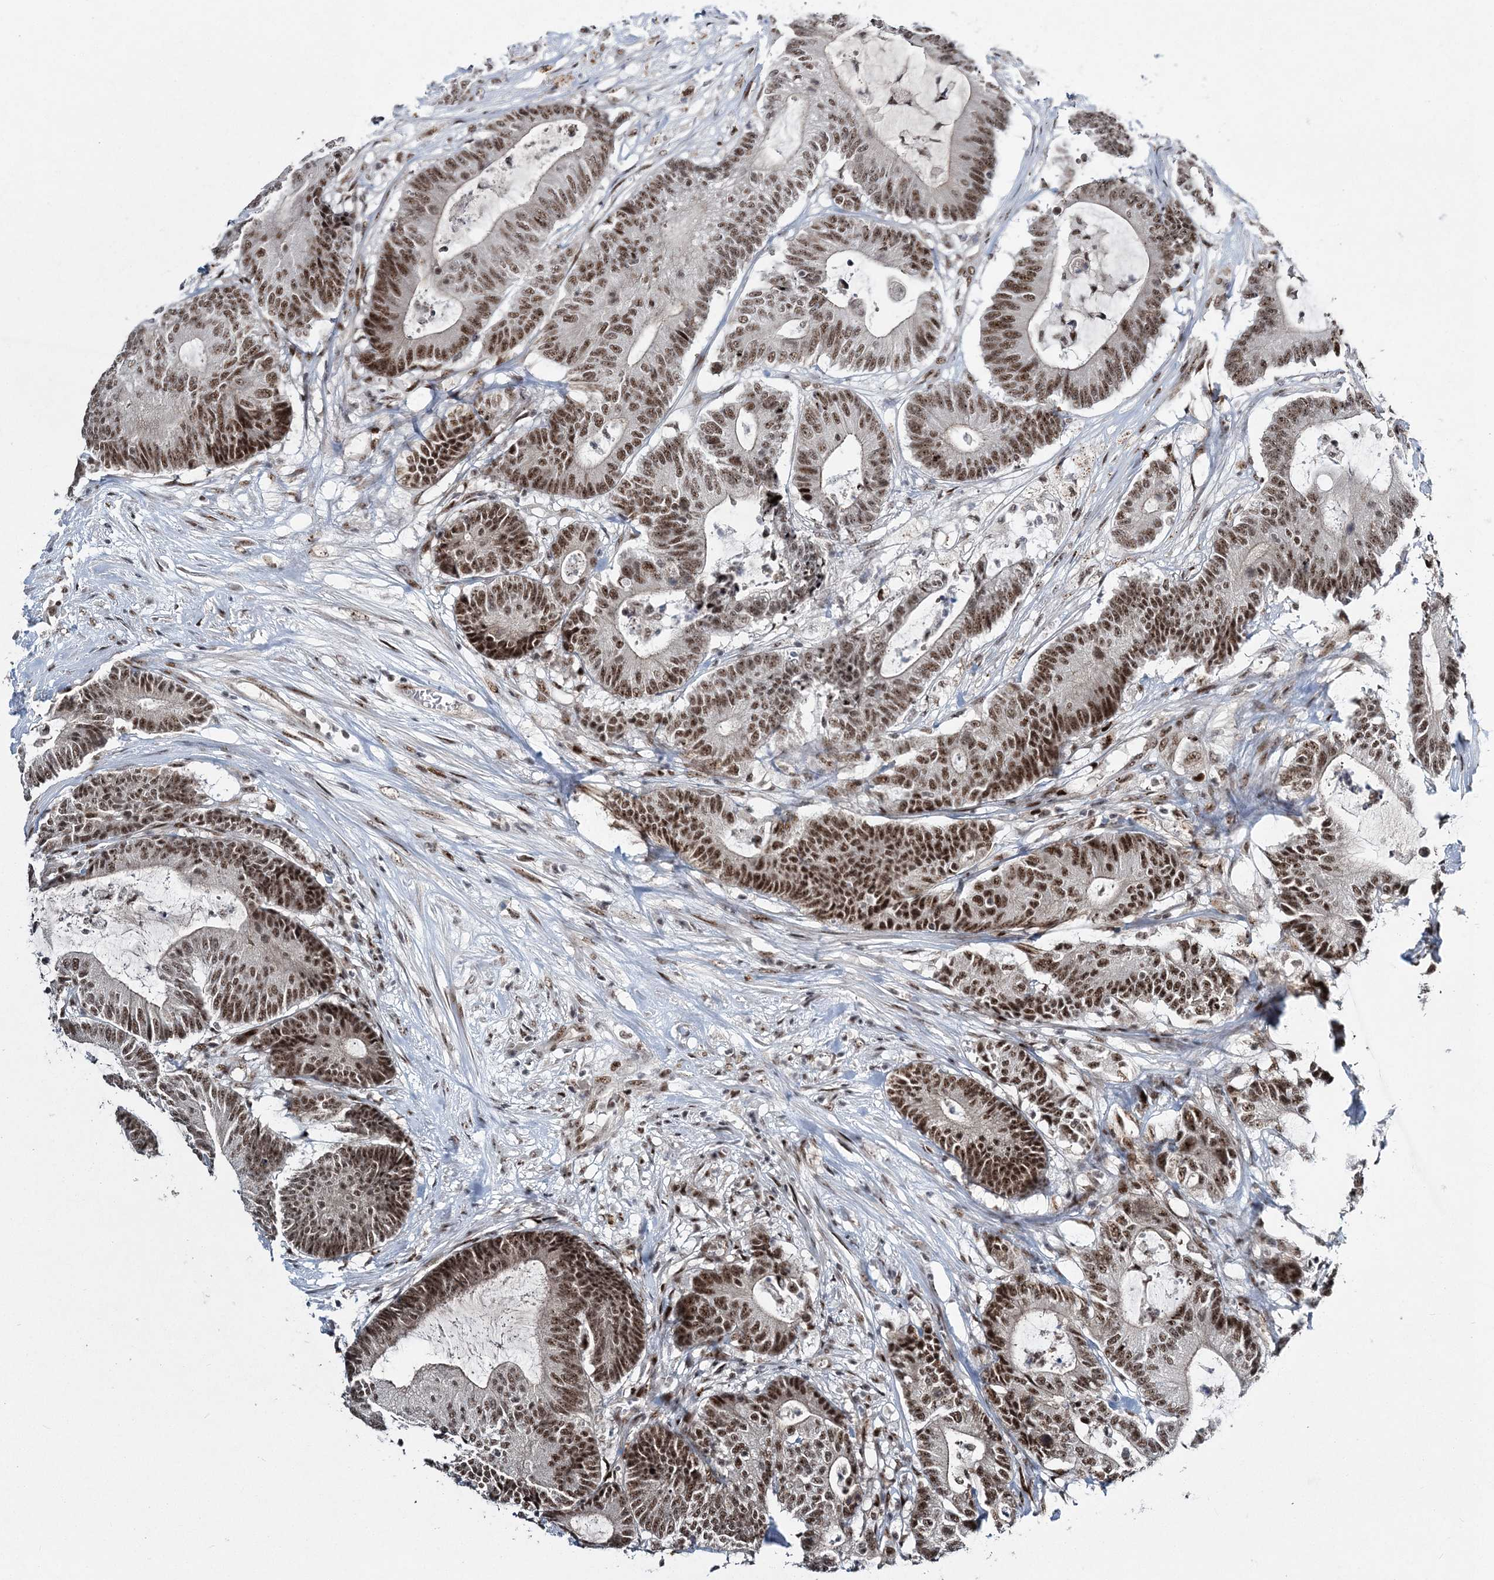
{"staining": {"intensity": "strong", "quantity": ">75%", "location": "nuclear"}, "tissue": "colorectal cancer", "cell_type": "Tumor cells", "image_type": "cancer", "snomed": [{"axis": "morphology", "description": "Adenocarcinoma, NOS"}, {"axis": "topography", "description": "Colon"}], "caption": "Protein staining of colorectal adenocarcinoma tissue exhibits strong nuclear expression in about >75% of tumor cells.", "gene": "CWC22", "patient": {"sex": "female", "age": 84}}